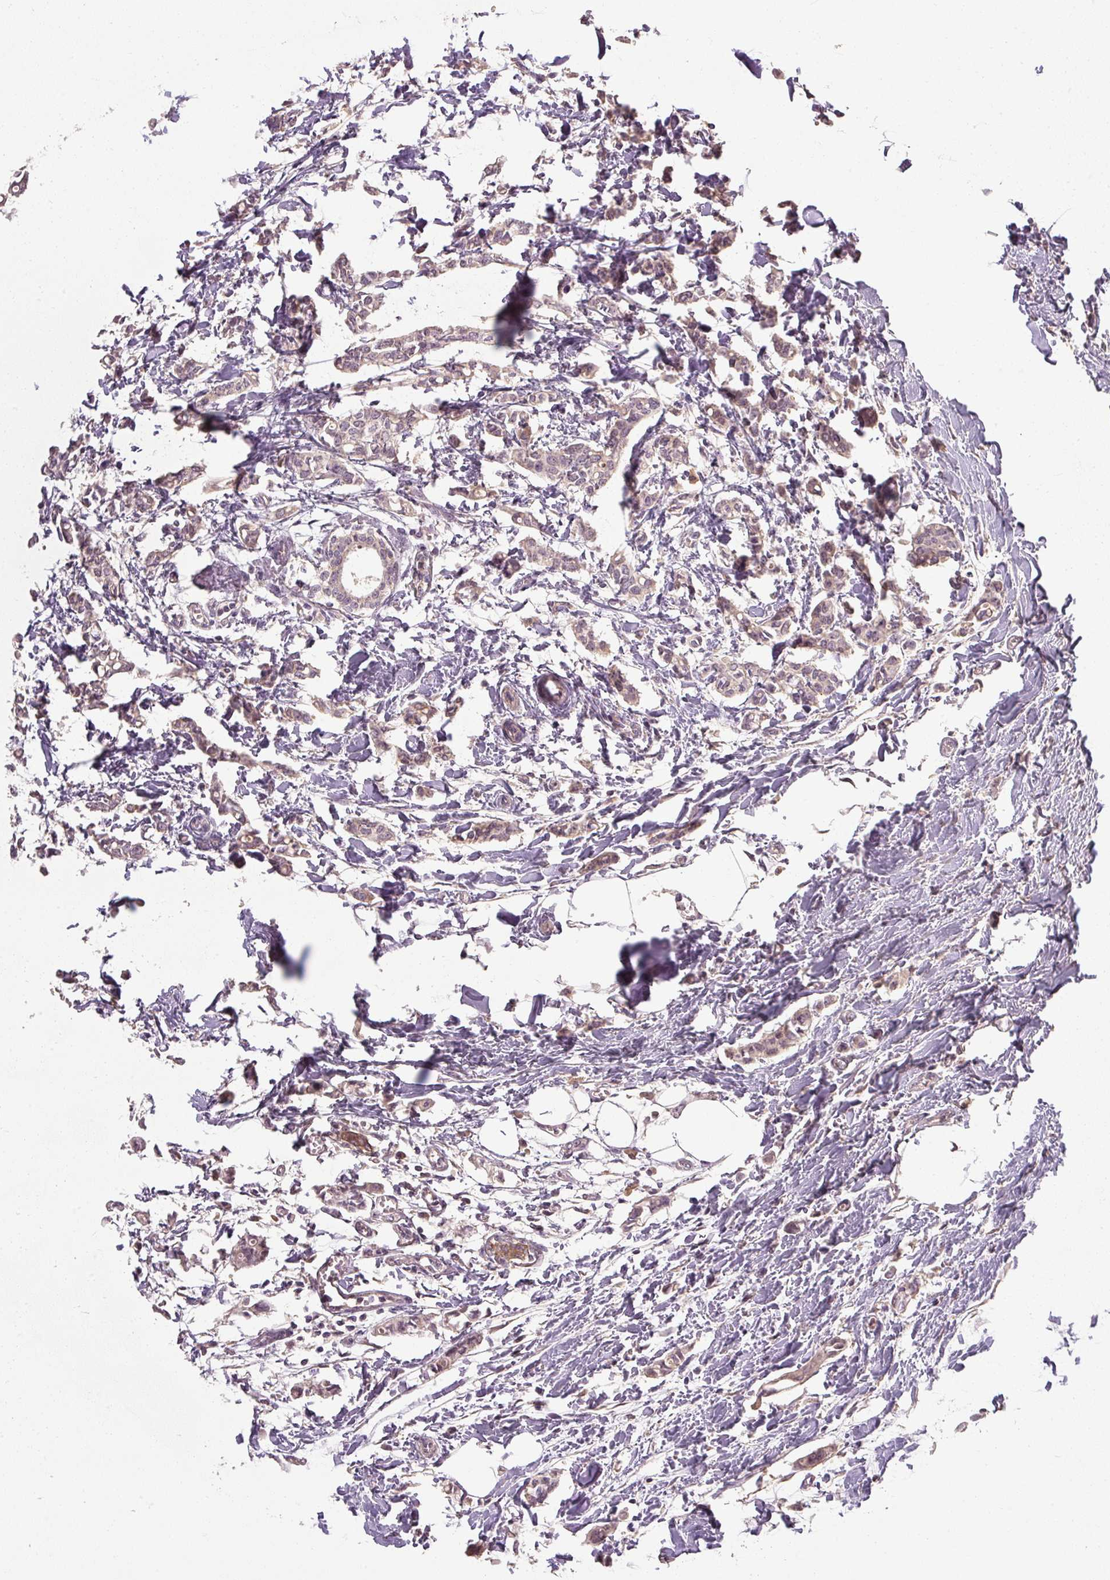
{"staining": {"intensity": "weak", "quantity": ">75%", "location": "cytoplasmic/membranous"}, "tissue": "breast cancer", "cell_type": "Tumor cells", "image_type": "cancer", "snomed": [{"axis": "morphology", "description": "Duct carcinoma"}, {"axis": "topography", "description": "Breast"}], "caption": "Protein staining by immunohistochemistry (IHC) demonstrates weak cytoplasmic/membranous positivity in approximately >75% of tumor cells in intraductal carcinoma (breast). The protein of interest is shown in brown color, while the nuclei are stained blue.", "gene": "CFAP65", "patient": {"sex": "female", "age": 41}}